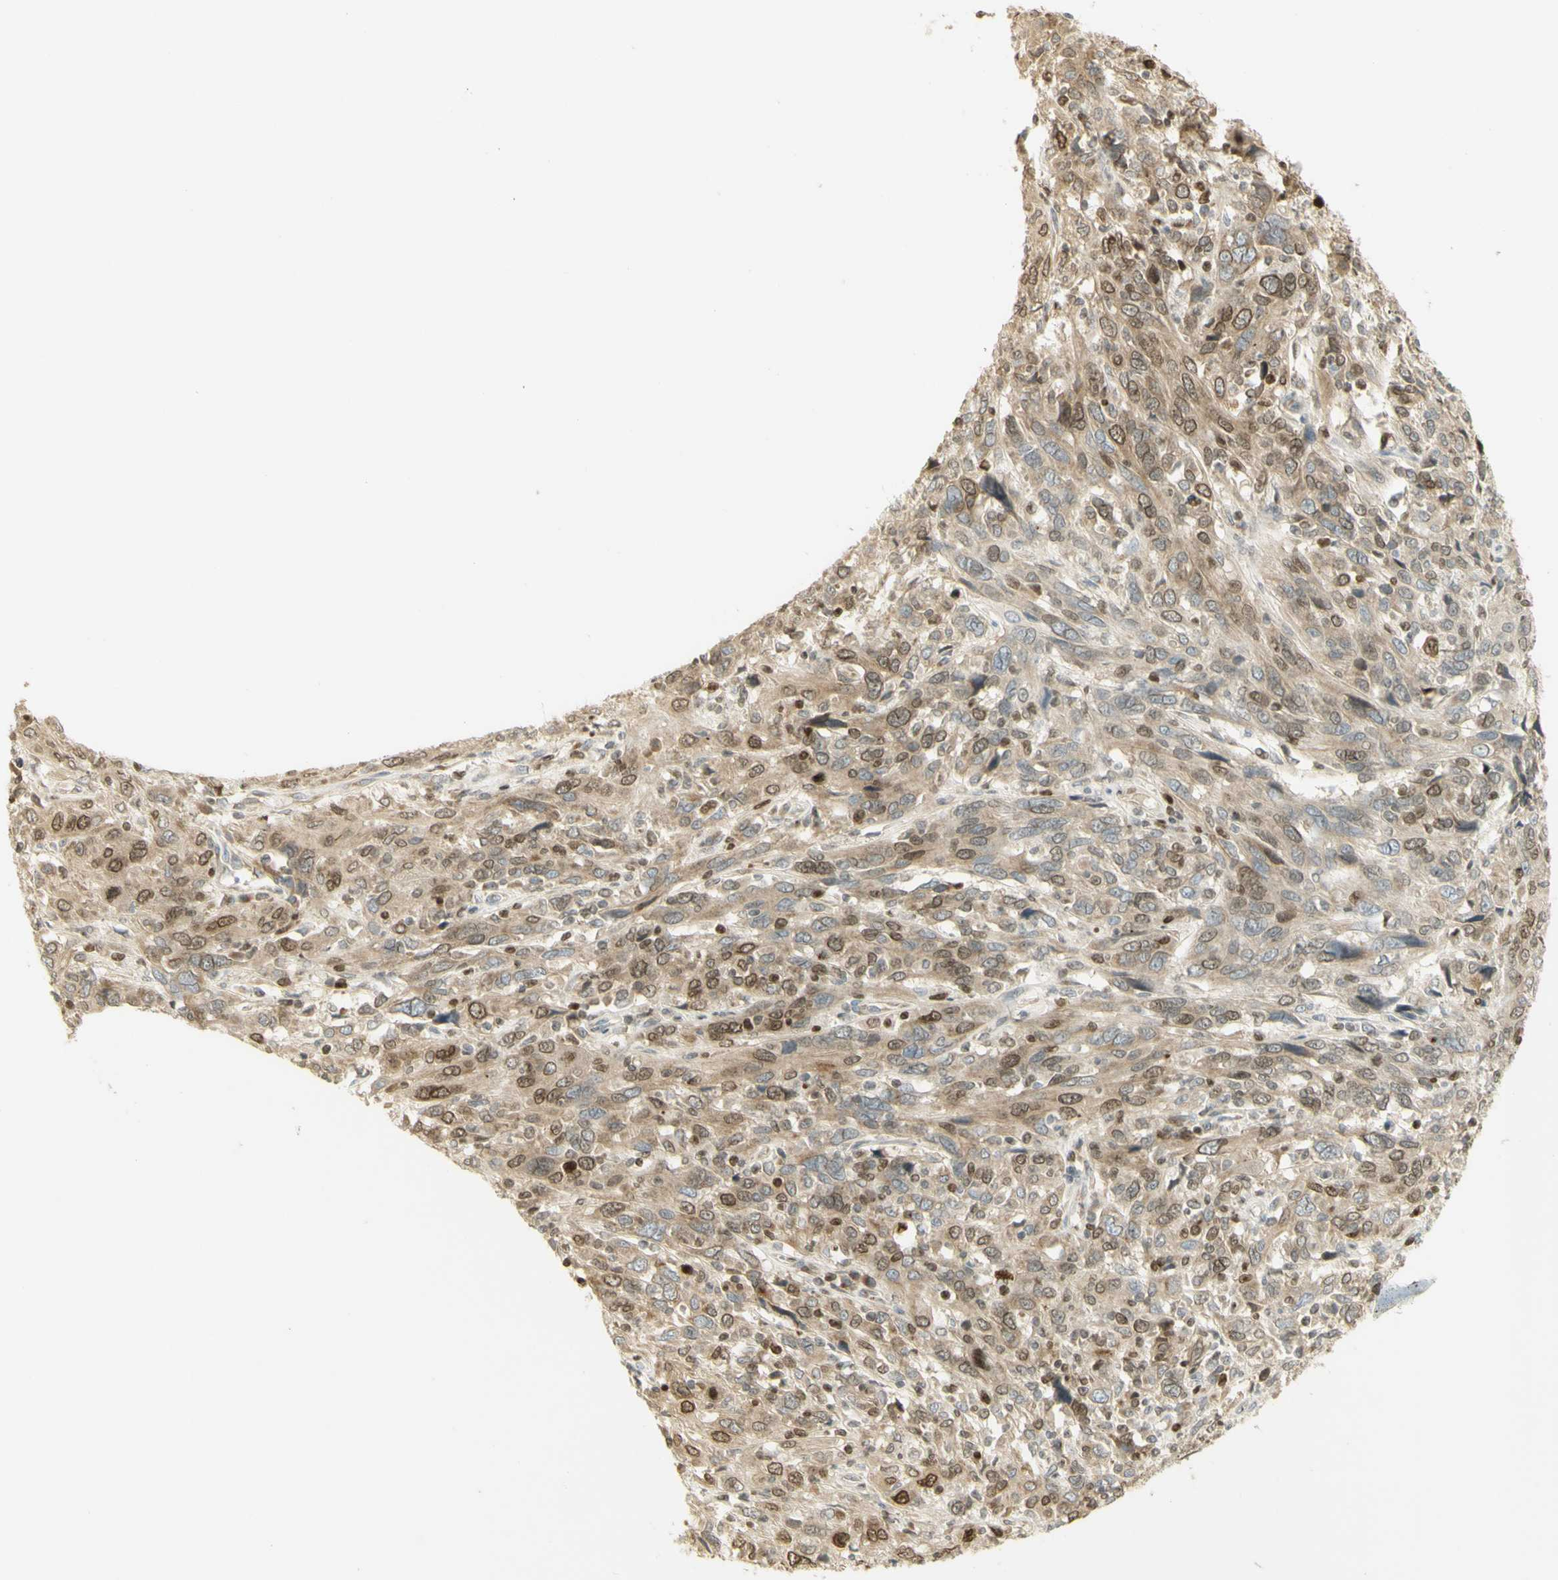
{"staining": {"intensity": "moderate", "quantity": ">75%", "location": "cytoplasmic/membranous,nuclear"}, "tissue": "cervical cancer", "cell_type": "Tumor cells", "image_type": "cancer", "snomed": [{"axis": "morphology", "description": "Squamous cell carcinoma, NOS"}, {"axis": "topography", "description": "Cervix"}], "caption": "Cervical cancer (squamous cell carcinoma) stained with a brown dye displays moderate cytoplasmic/membranous and nuclear positive expression in approximately >75% of tumor cells.", "gene": "KIF11", "patient": {"sex": "female", "age": 46}}